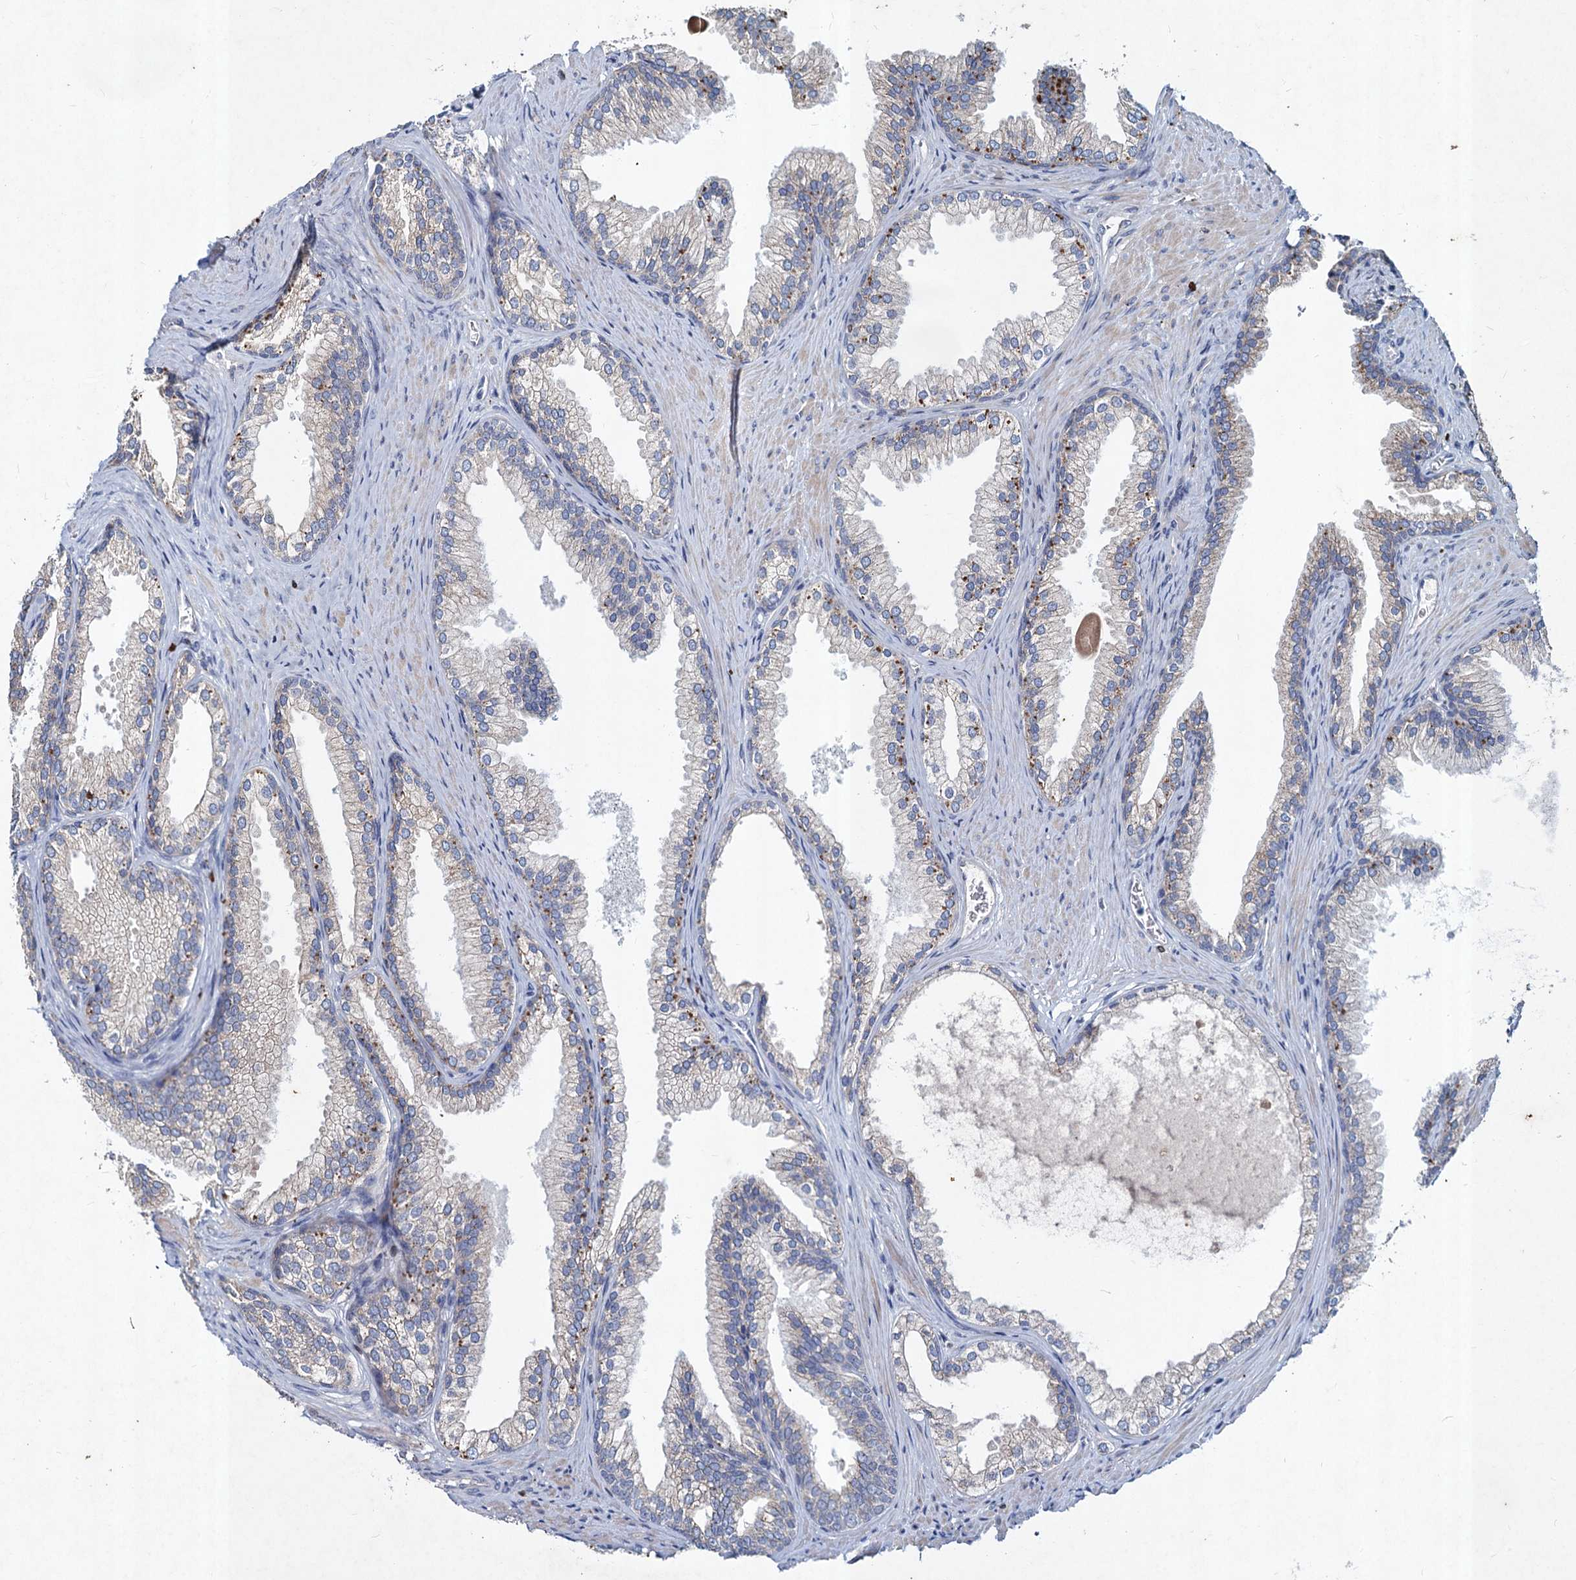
{"staining": {"intensity": "moderate", "quantity": "<25%", "location": "cytoplasmic/membranous"}, "tissue": "prostate", "cell_type": "Glandular cells", "image_type": "normal", "snomed": [{"axis": "morphology", "description": "Normal tissue, NOS"}, {"axis": "topography", "description": "Prostate"}], "caption": "Normal prostate shows moderate cytoplasmic/membranous expression in approximately <25% of glandular cells.", "gene": "TMX2", "patient": {"sex": "male", "age": 76}}